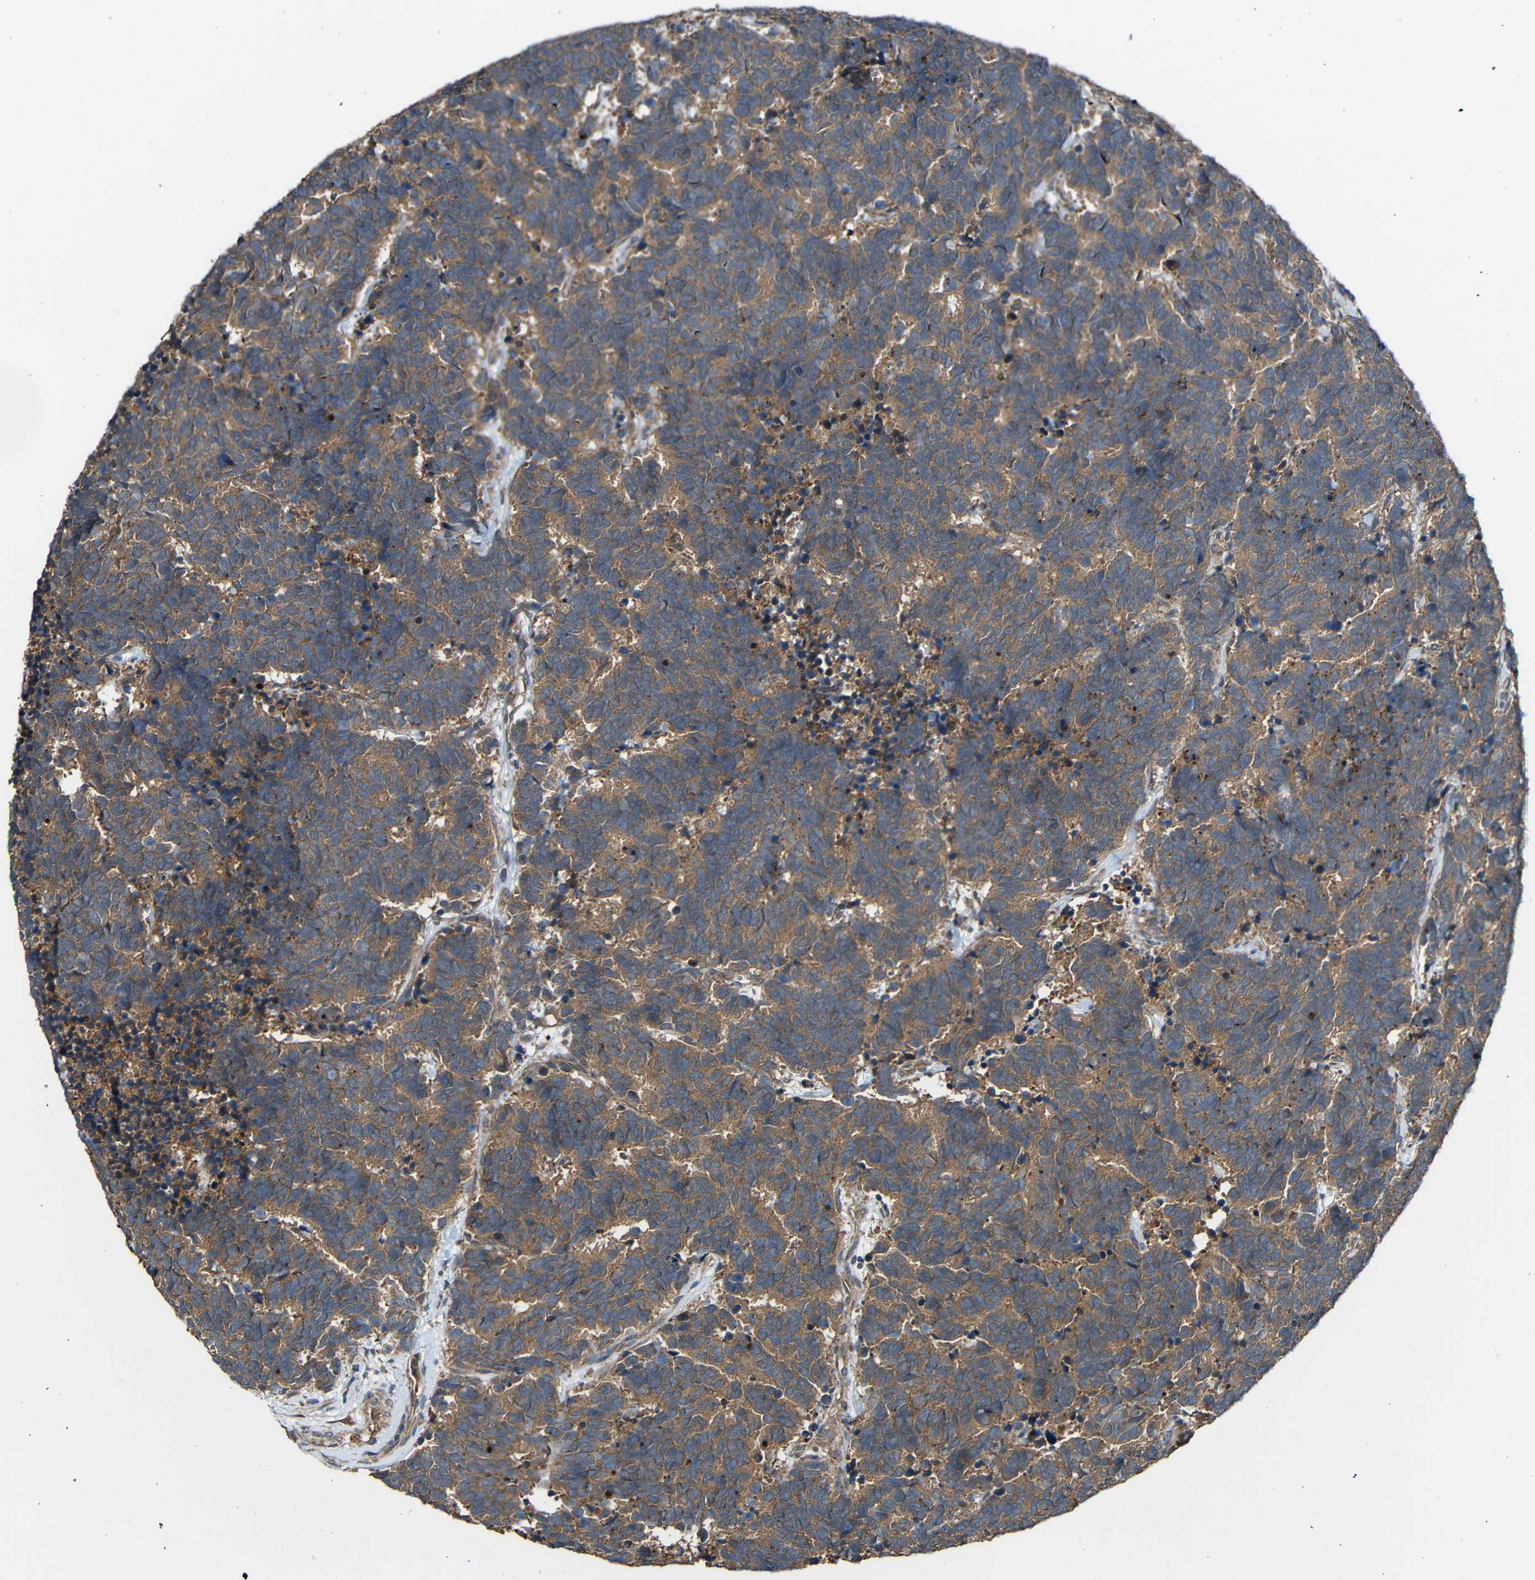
{"staining": {"intensity": "moderate", "quantity": ">75%", "location": "cytoplasmic/membranous"}, "tissue": "carcinoid", "cell_type": "Tumor cells", "image_type": "cancer", "snomed": [{"axis": "morphology", "description": "Carcinoma, NOS"}, {"axis": "morphology", "description": "Carcinoid, malignant, NOS"}, {"axis": "topography", "description": "Urinary bladder"}], "caption": "Tumor cells display medium levels of moderate cytoplasmic/membranous staining in approximately >75% of cells in human carcinoid.", "gene": "CHST9", "patient": {"sex": "male", "age": 57}}